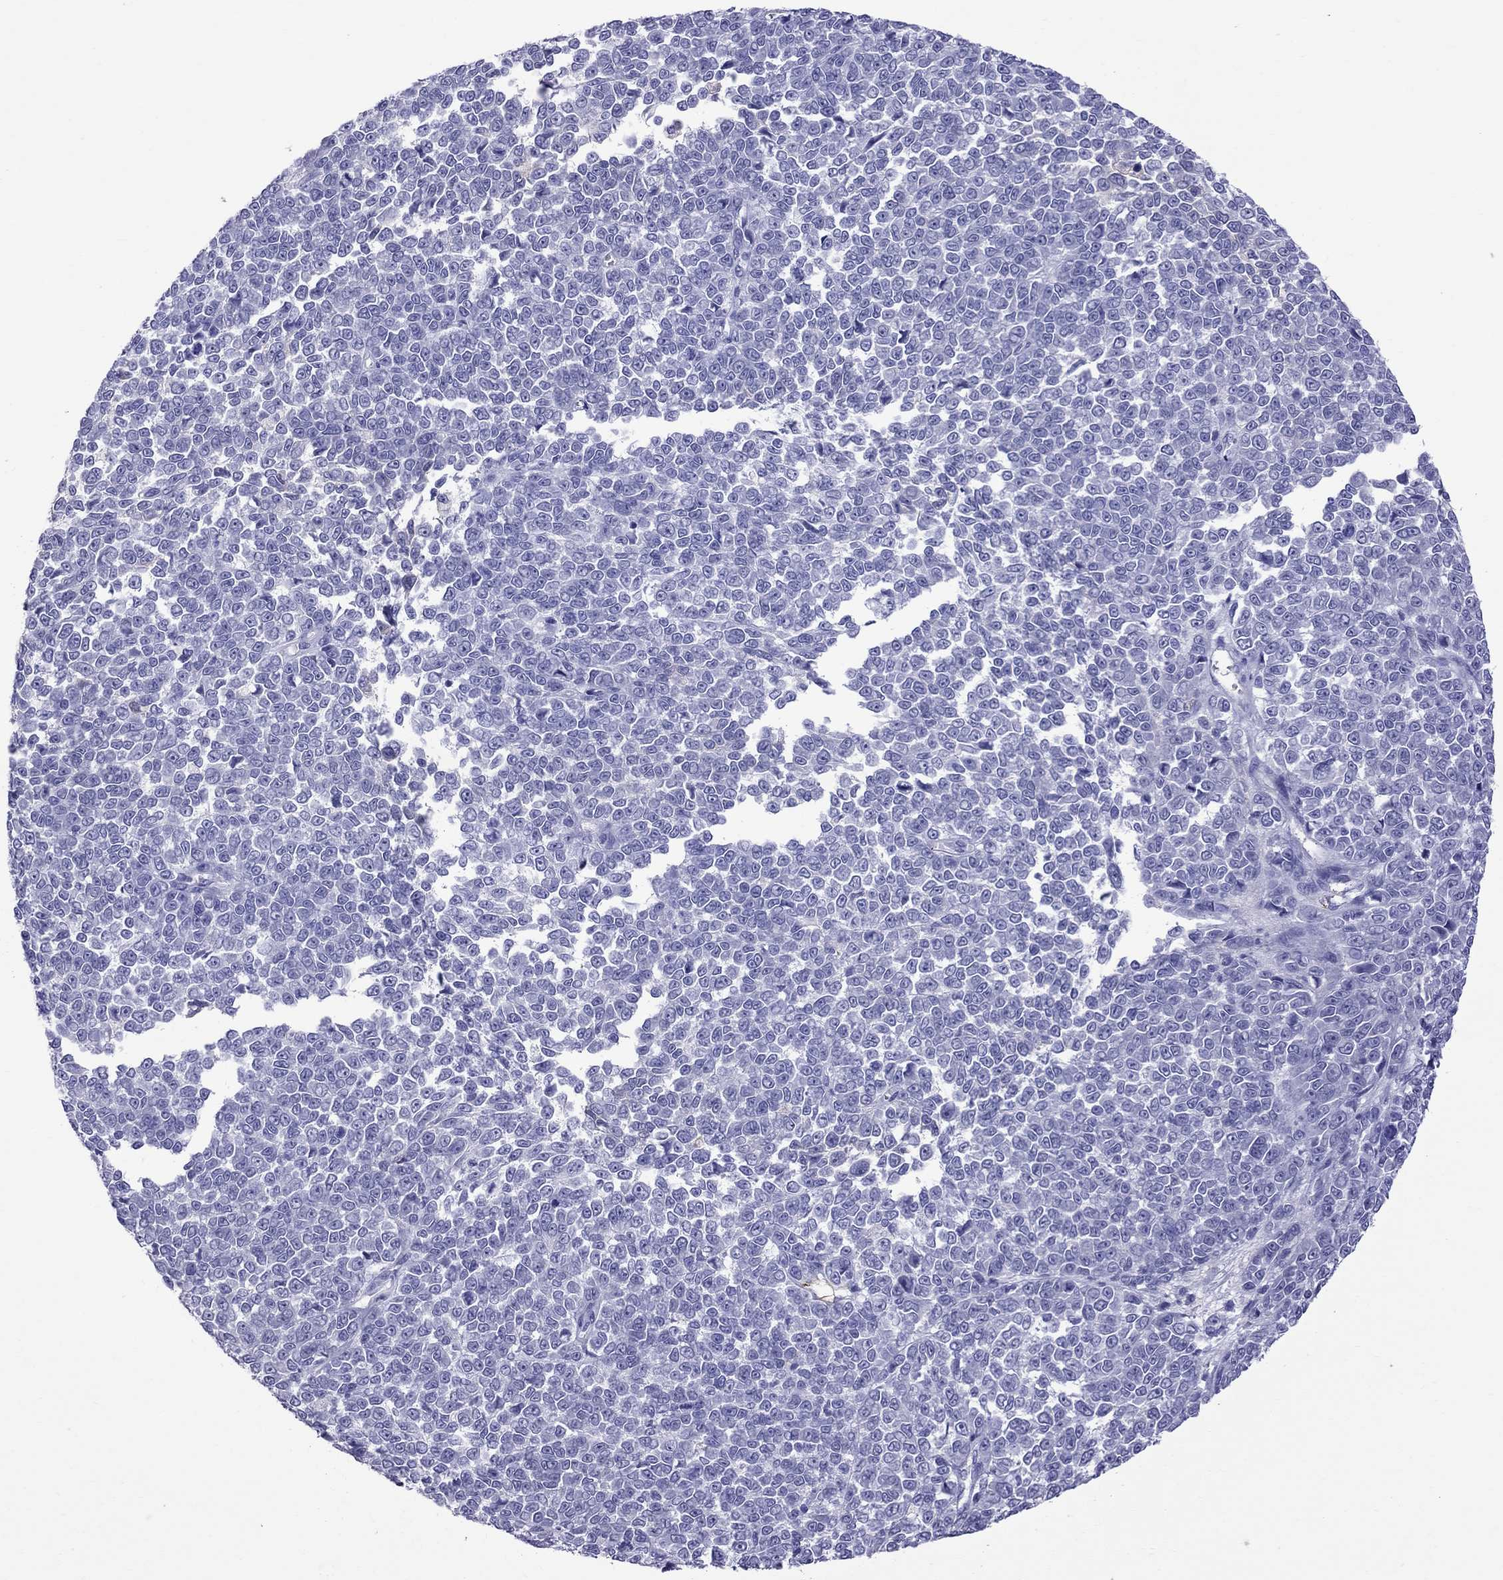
{"staining": {"intensity": "negative", "quantity": "none", "location": "none"}, "tissue": "melanoma", "cell_type": "Tumor cells", "image_type": "cancer", "snomed": [{"axis": "morphology", "description": "Malignant melanoma, NOS"}, {"axis": "topography", "description": "Skin"}], "caption": "Tumor cells are negative for protein expression in human malignant melanoma. (Brightfield microscopy of DAB immunohistochemistry at high magnification).", "gene": "SCART1", "patient": {"sex": "female", "age": 95}}